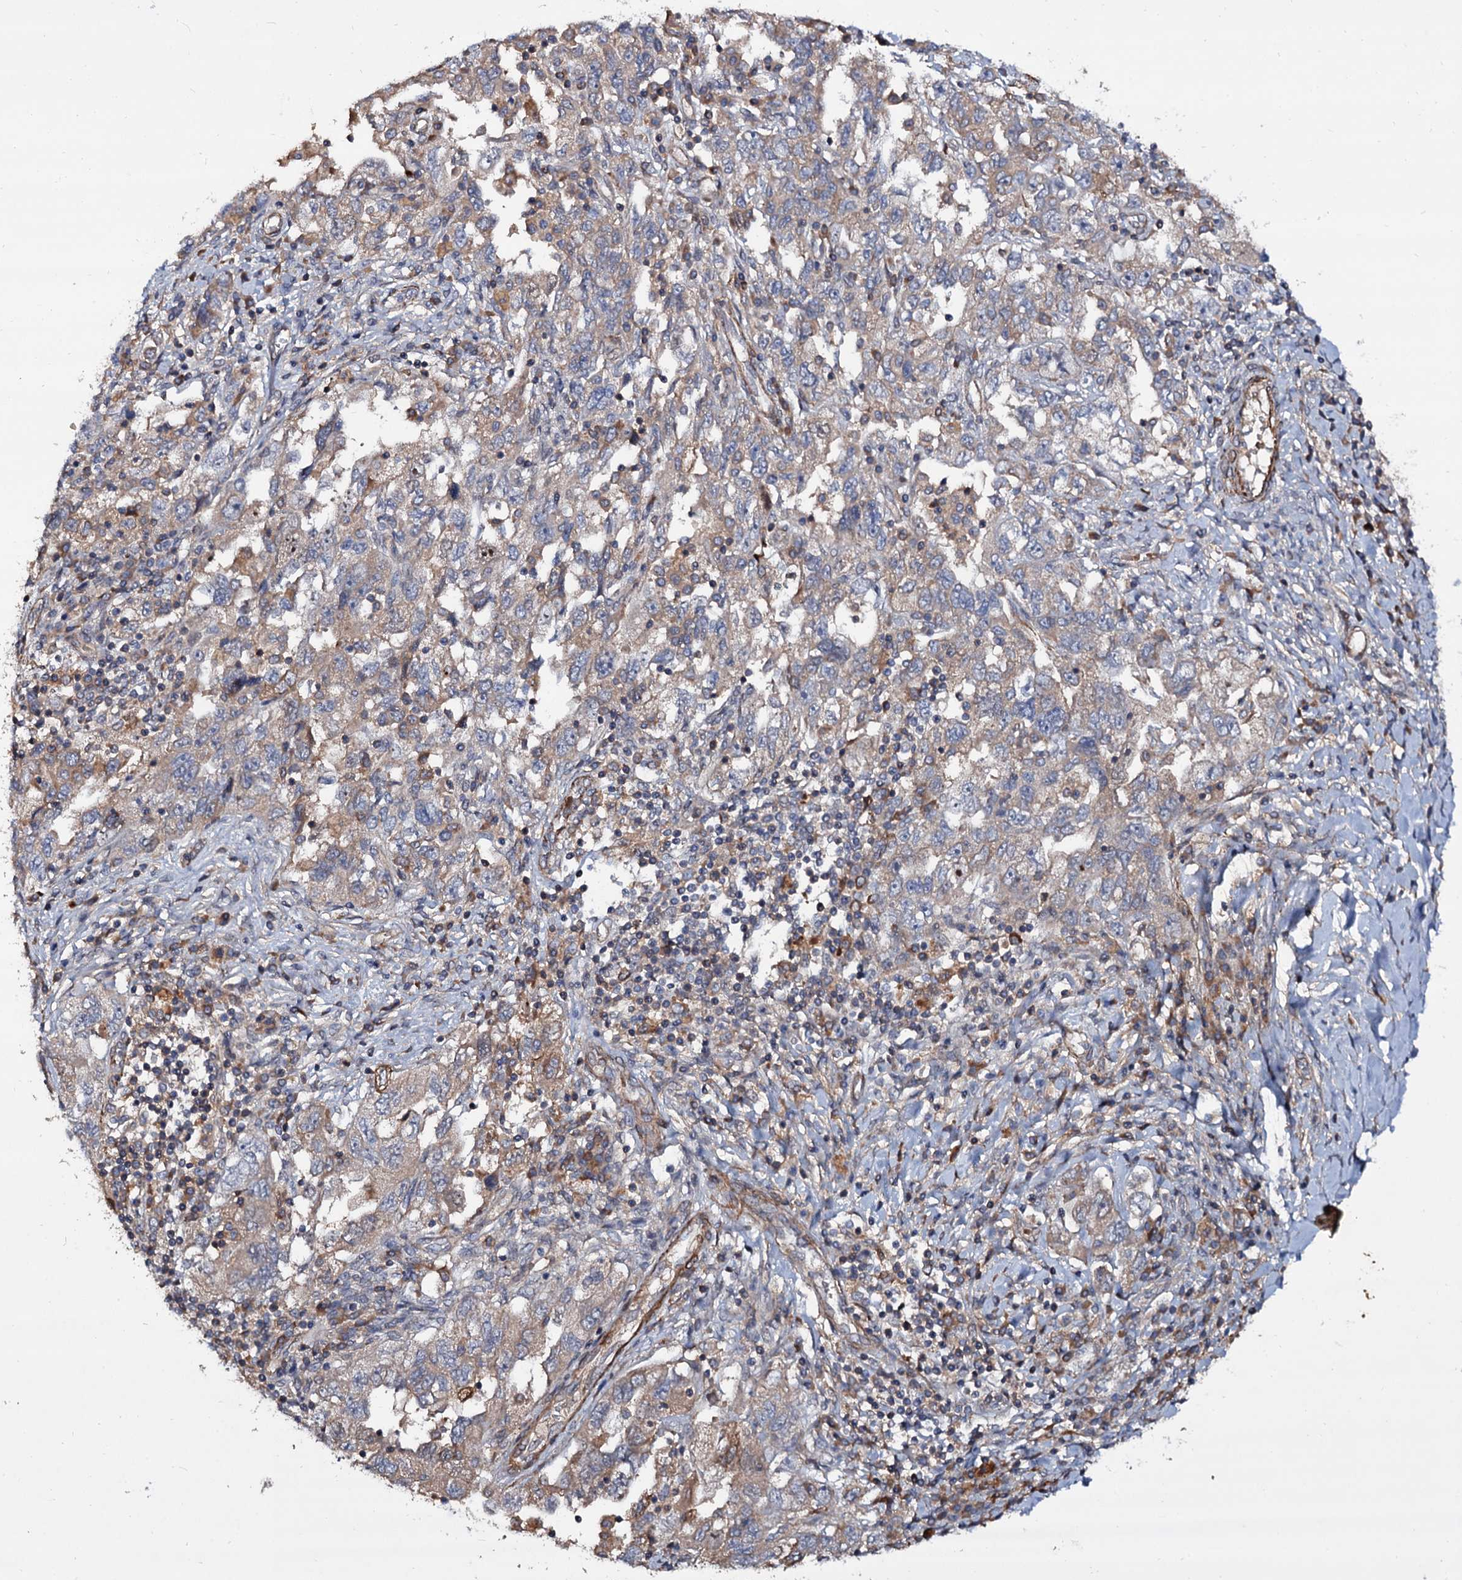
{"staining": {"intensity": "weak", "quantity": ">75%", "location": "cytoplasmic/membranous"}, "tissue": "ovarian cancer", "cell_type": "Tumor cells", "image_type": "cancer", "snomed": [{"axis": "morphology", "description": "Carcinoma, NOS"}, {"axis": "morphology", "description": "Cystadenocarcinoma, serous, NOS"}, {"axis": "topography", "description": "Ovary"}], "caption": "This micrograph displays carcinoma (ovarian) stained with IHC to label a protein in brown. The cytoplasmic/membranous of tumor cells show weak positivity for the protein. Nuclei are counter-stained blue.", "gene": "ISM2", "patient": {"sex": "female", "age": 69}}